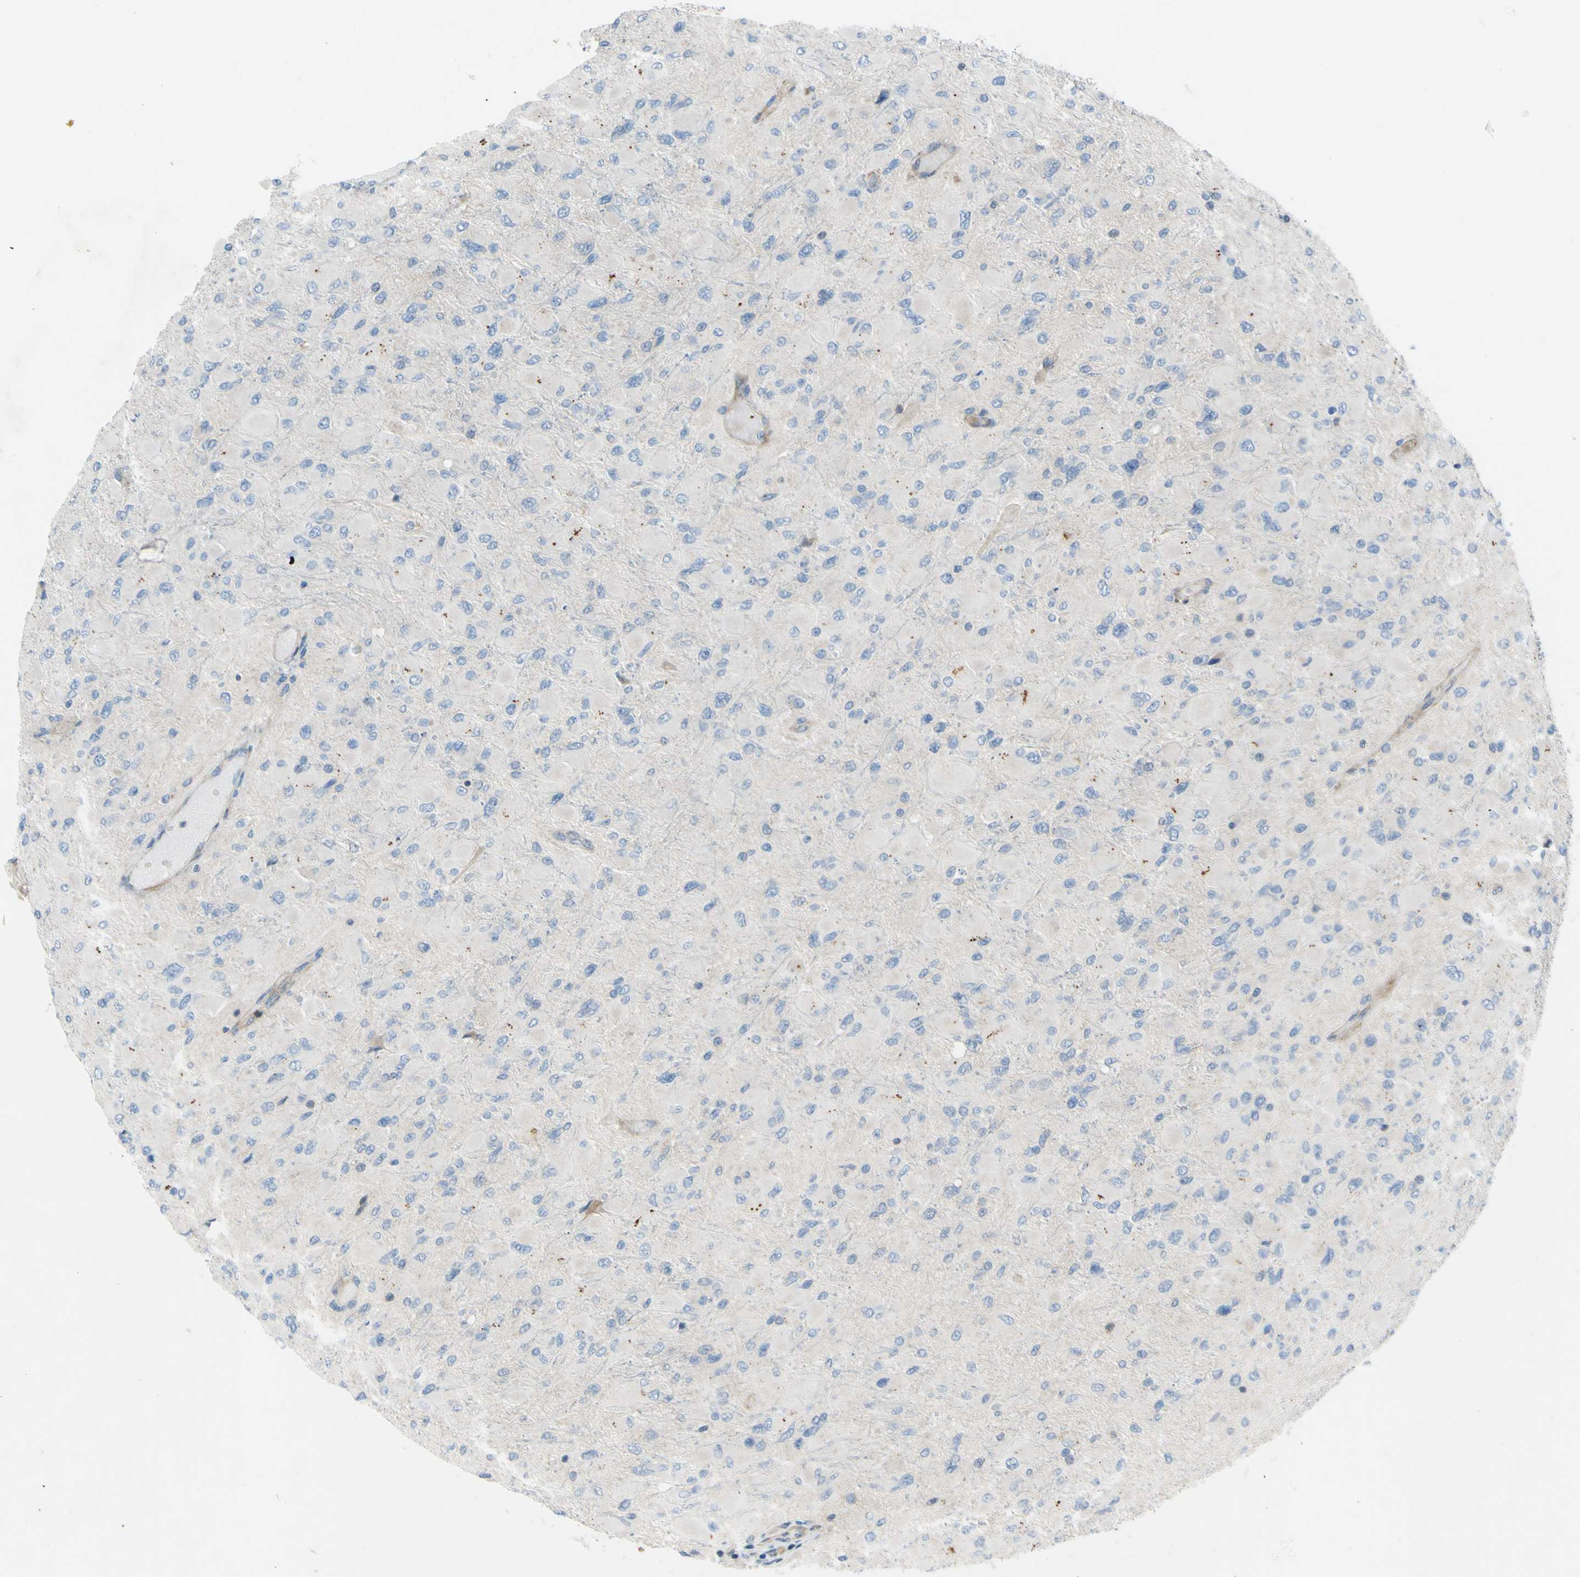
{"staining": {"intensity": "negative", "quantity": "none", "location": "none"}, "tissue": "glioma", "cell_type": "Tumor cells", "image_type": "cancer", "snomed": [{"axis": "morphology", "description": "Glioma, malignant, High grade"}, {"axis": "topography", "description": "Cerebral cortex"}], "caption": "This is an IHC photomicrograph of human malignant glioma (high-grade). There is no positivity in tumor cells.", "gene": "PAK2", "patient": {"sex": "female", "age": 36}}